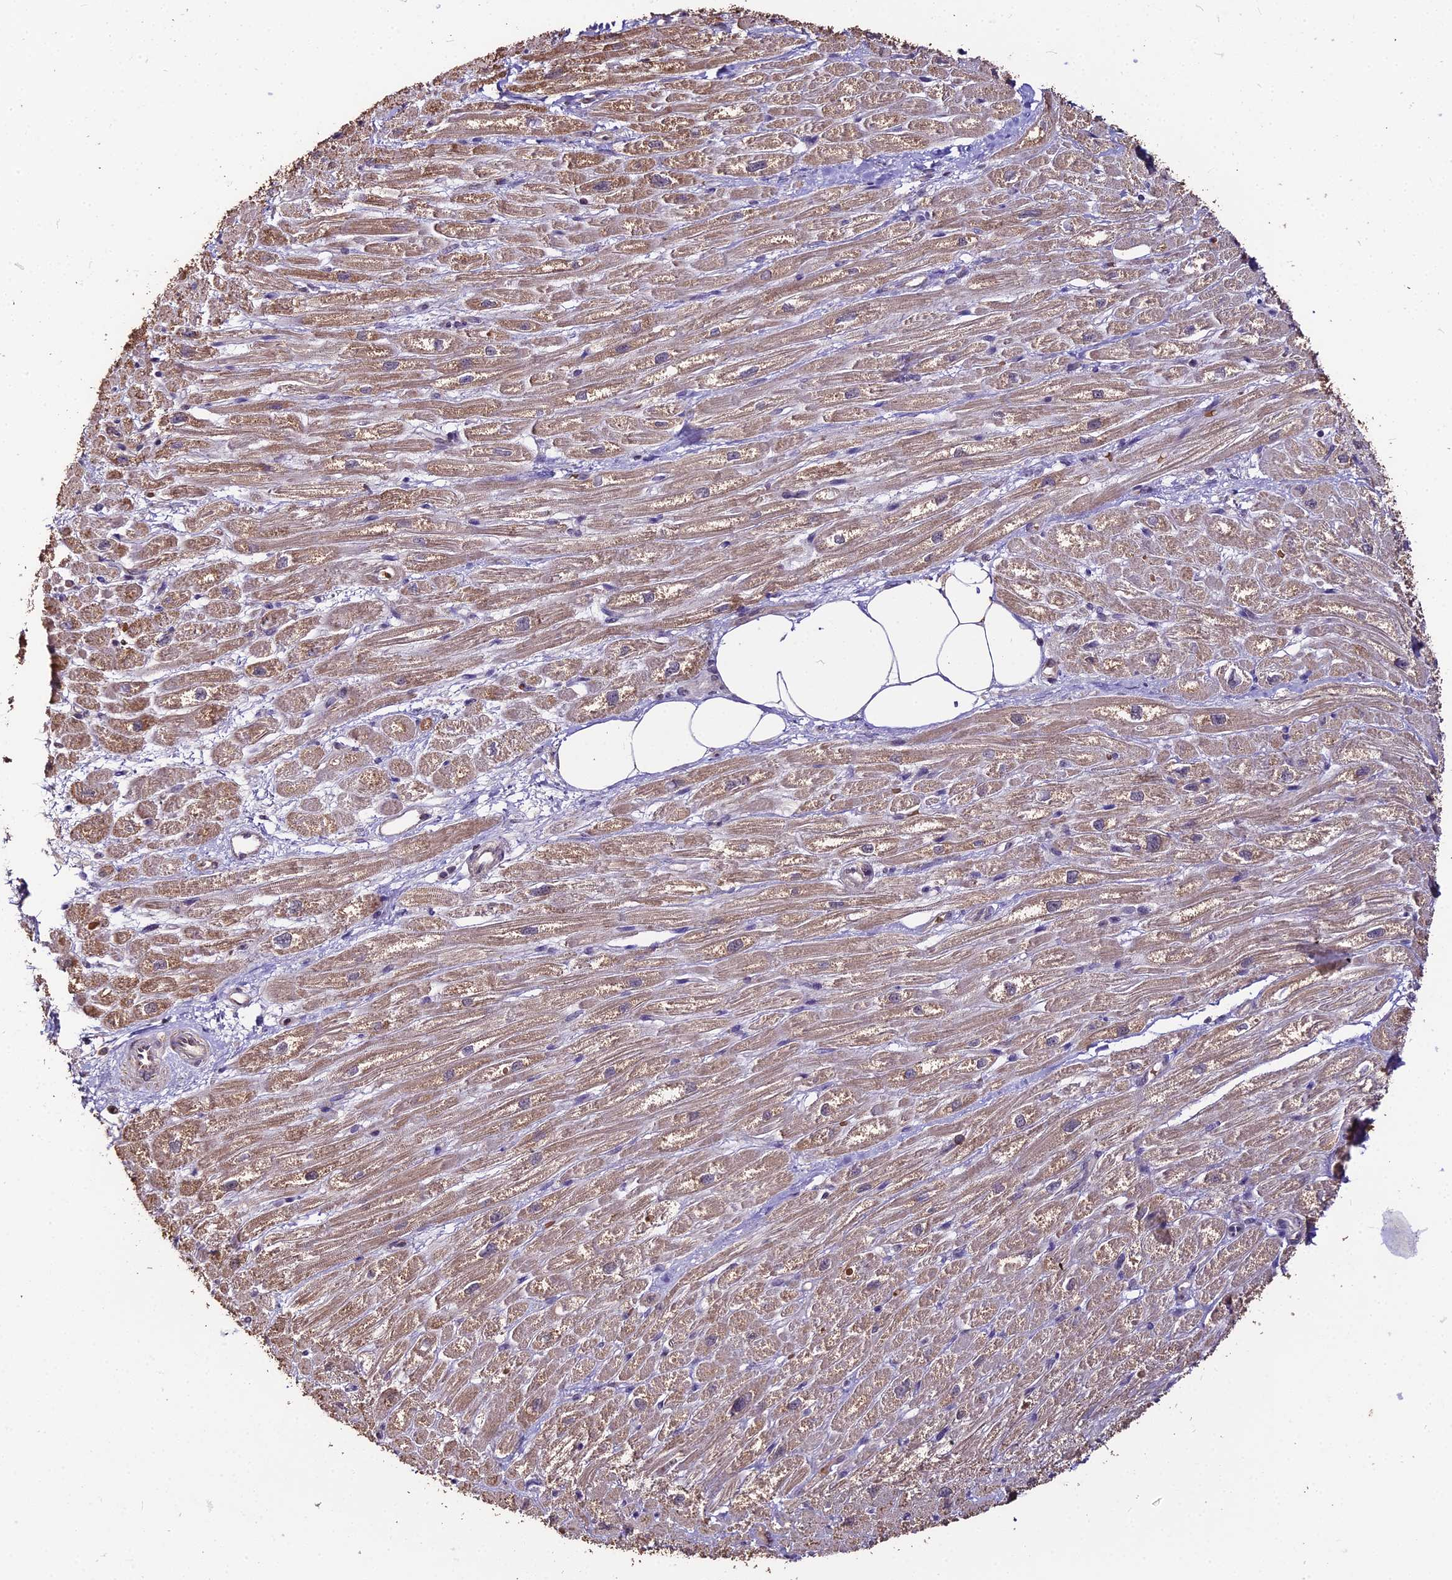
{"staining": {"intensity": "moderate", "quantity": ">75%", "location": "cytoplasmic/membranous"}, "tissue": "heart muscle", "cell_type": "Cardiomyocytes", "image_type": "normal", "snomed": [{"axis": "morphology", "description": "Normal tissue, NOS"}, {"axis": "topography", "description": "Heart"}], "caption": "Immunohistochemistry (IHC) photomicrograph of unremarkable human heart muscle stained for a protein (brown), which demonstrates medium levels of moderate cytoplasmic/membranous positivity in approximately >75% of cardiomyocytes.", "gene": "ZDBF2", "patient": {"sex": "male", "age": 65}}